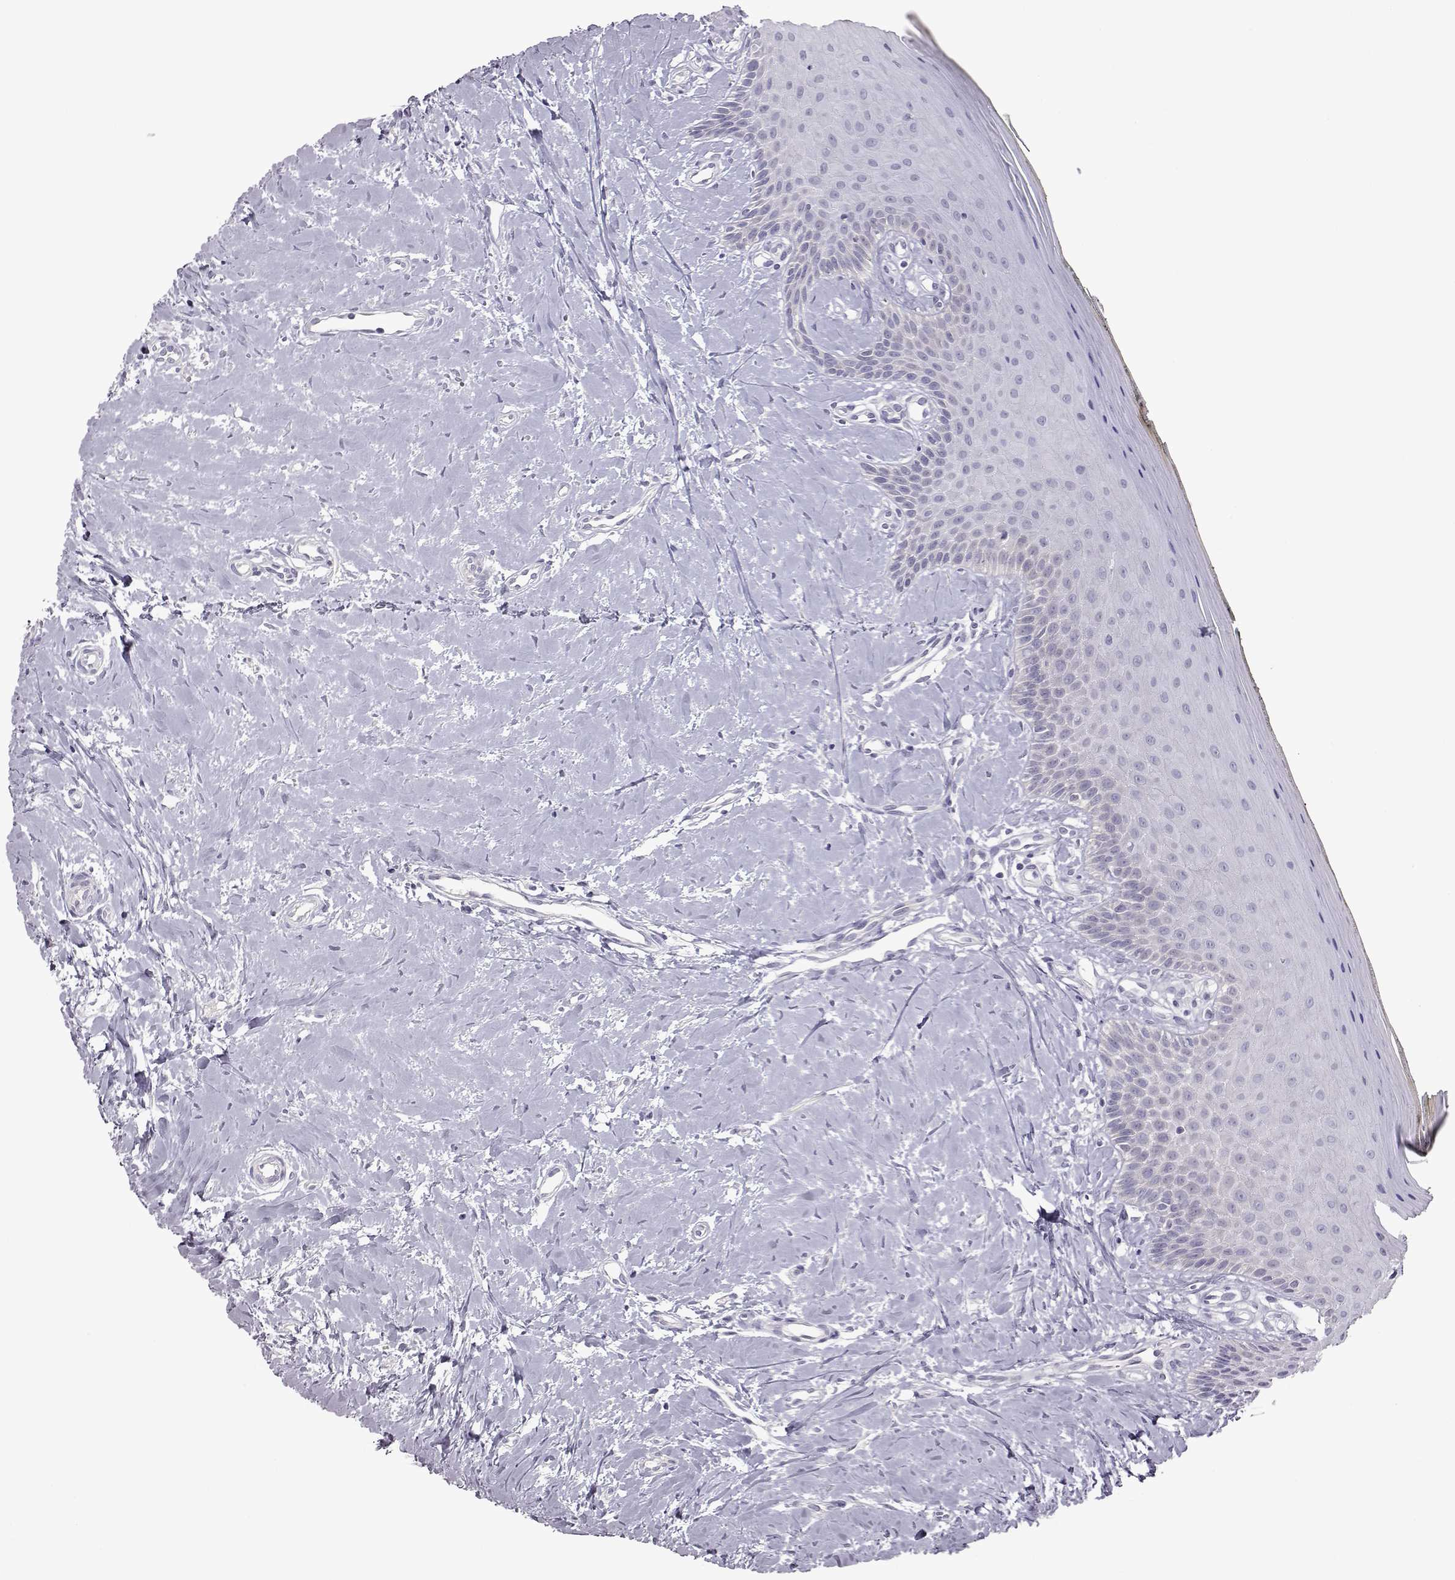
{"staining": {"intensity": "negative", "quantity": "none", "location": "none"}, "tissue": "oral mucosa", "cell_type": "Squamous epithelial cells", "image_type": "normal", "snomed": [{"axis": "morphology", "description": "Normal tissue, NOS"}, {"axis": "topography", "description": "Oral tissue"}], "caption": "Squamous epithelial cells show no significant positivity in benign oral mucosa. (DAB immunohistochemistry (IHC) visualized using brightfield microscopy, high magnification).", "gene": "VGF", "patient": {"sex": "female", "age": 43}}